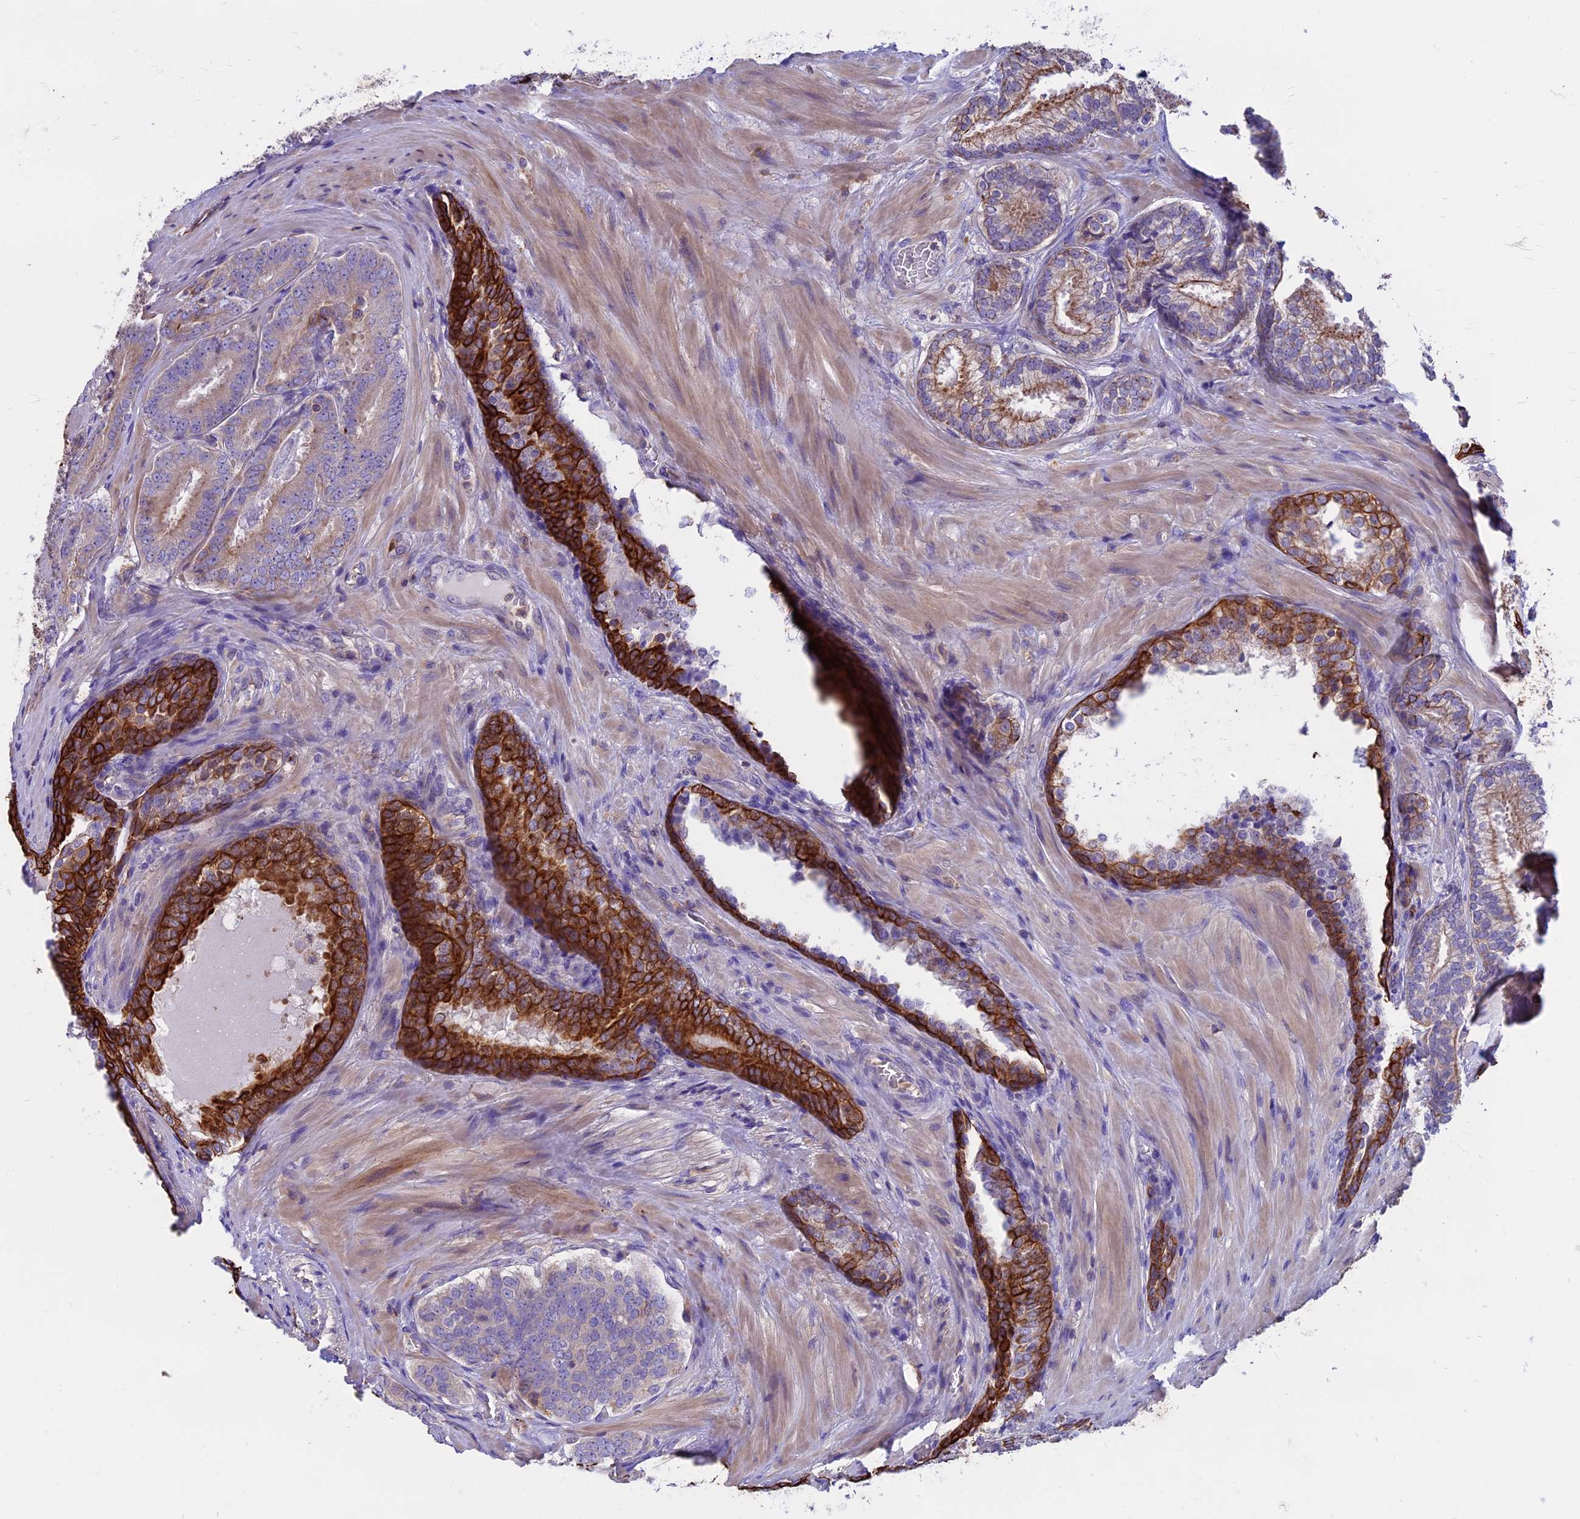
{"staining": {"intensity": "moderate", "quantity": ">75%", "location": "cytoplasmic/membranous"}, "tissue": "prostate cancer", "cell_type": "Tumor cells", "image_type": "cancer", "snomed": [{"axis": "morphology", "description": "Adenocarcinoma, High grade"}, {"axis": "topography", "description": "Prostate"}], "caption": "Immunohistochemistry (IHC) (DAB (3,3'-diaminobenzidine)) staining of human prostate cancer shows moderate cytoplasmic/membranous protein expression in approximately >75% of tumor cells.", "gene": "CDAN1", "patient": {"sex": "male", "age": 63}}